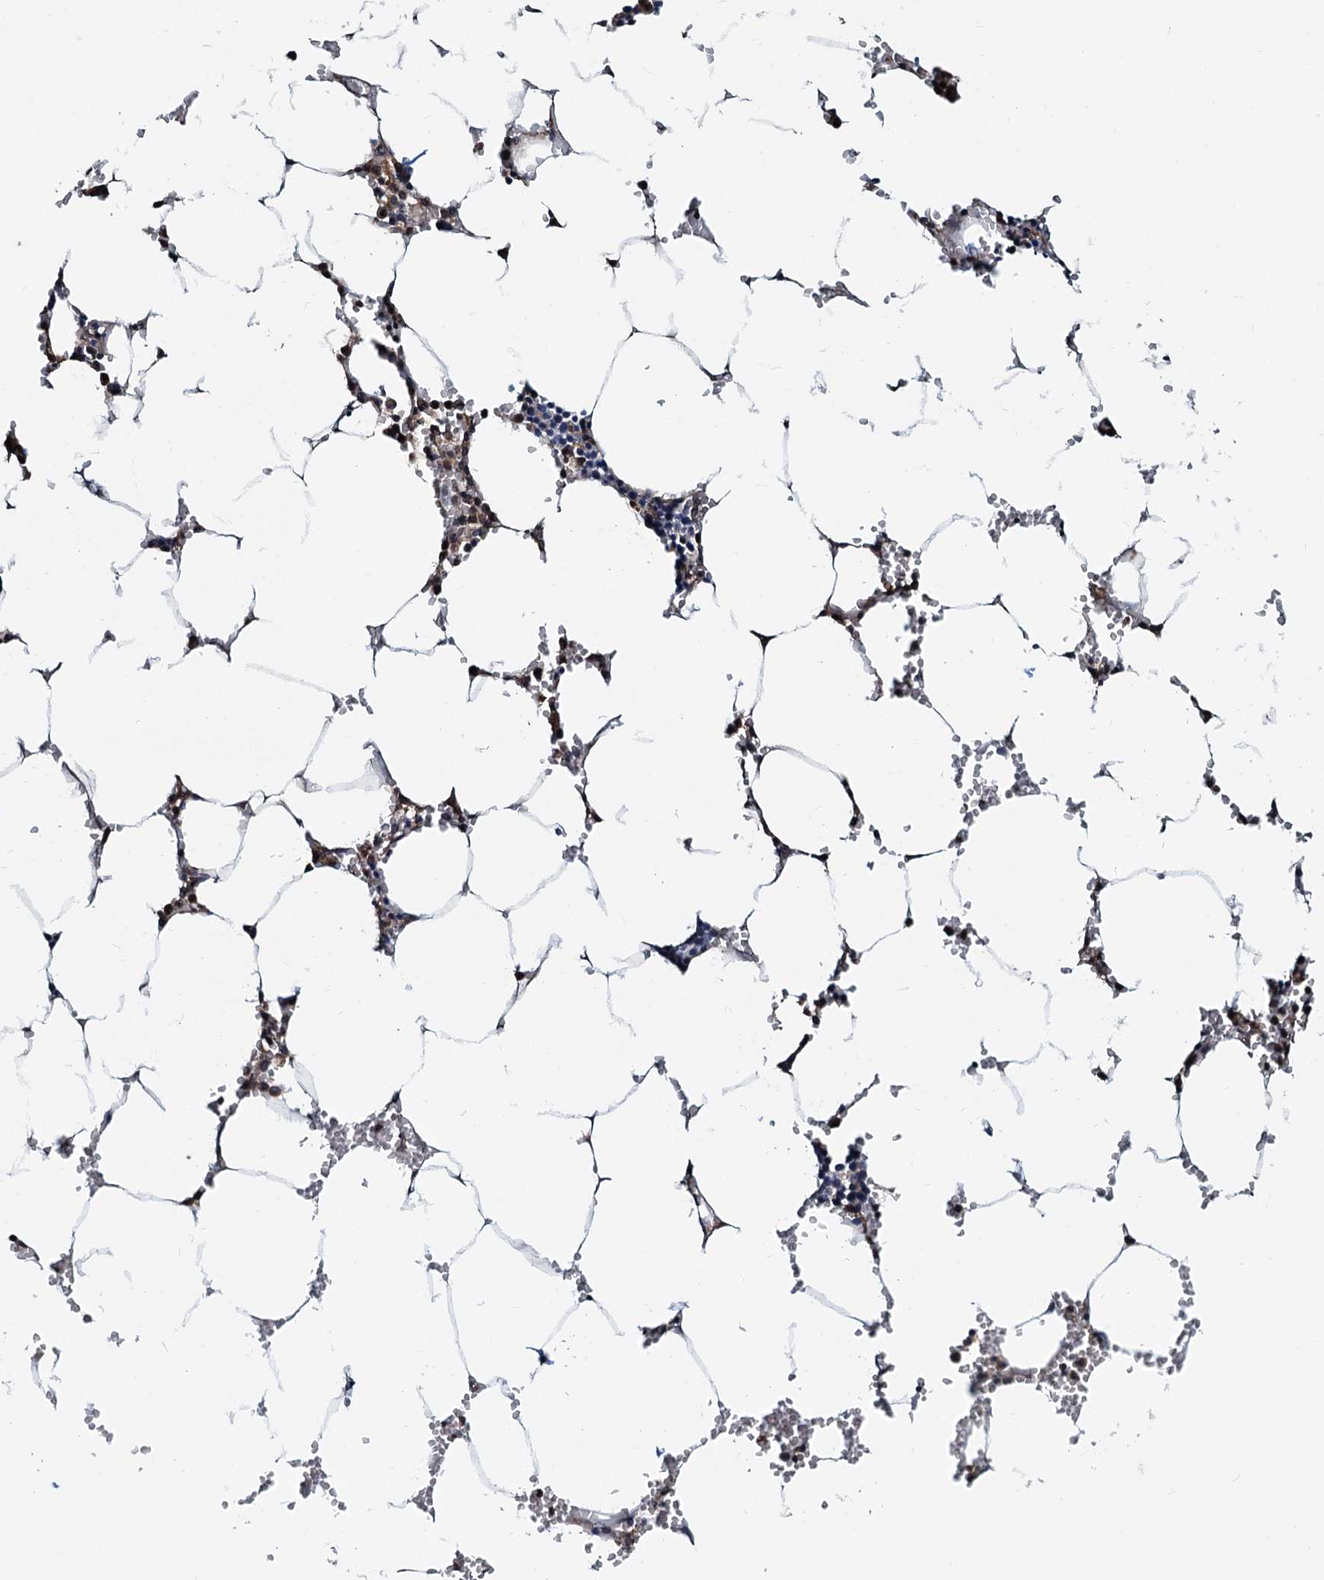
{"staining": {"intensity": "weak", "quantity": "25%-75%", "location": "cytoplasmic/membranous"}, "tissue": "bone marrow", "cell_type": "Hematopoietic cells", "image_type": "normal", "snomed": [{"axis": "morphology", "description": "Normal tissue, NOS"}, {"axis": "topography", "description": "Bone marrow"}], "caption": "Immunohistochemistry (IHC) image of unremarkable human bone marrow stained for a protein (brown), which demonstrates low levels of weak cytoplasmic/membranous staining in about 25%-75% of hematopoietic cells.", "gene": "MCMBP", "patient": {"sex": "male", "age": 70}}